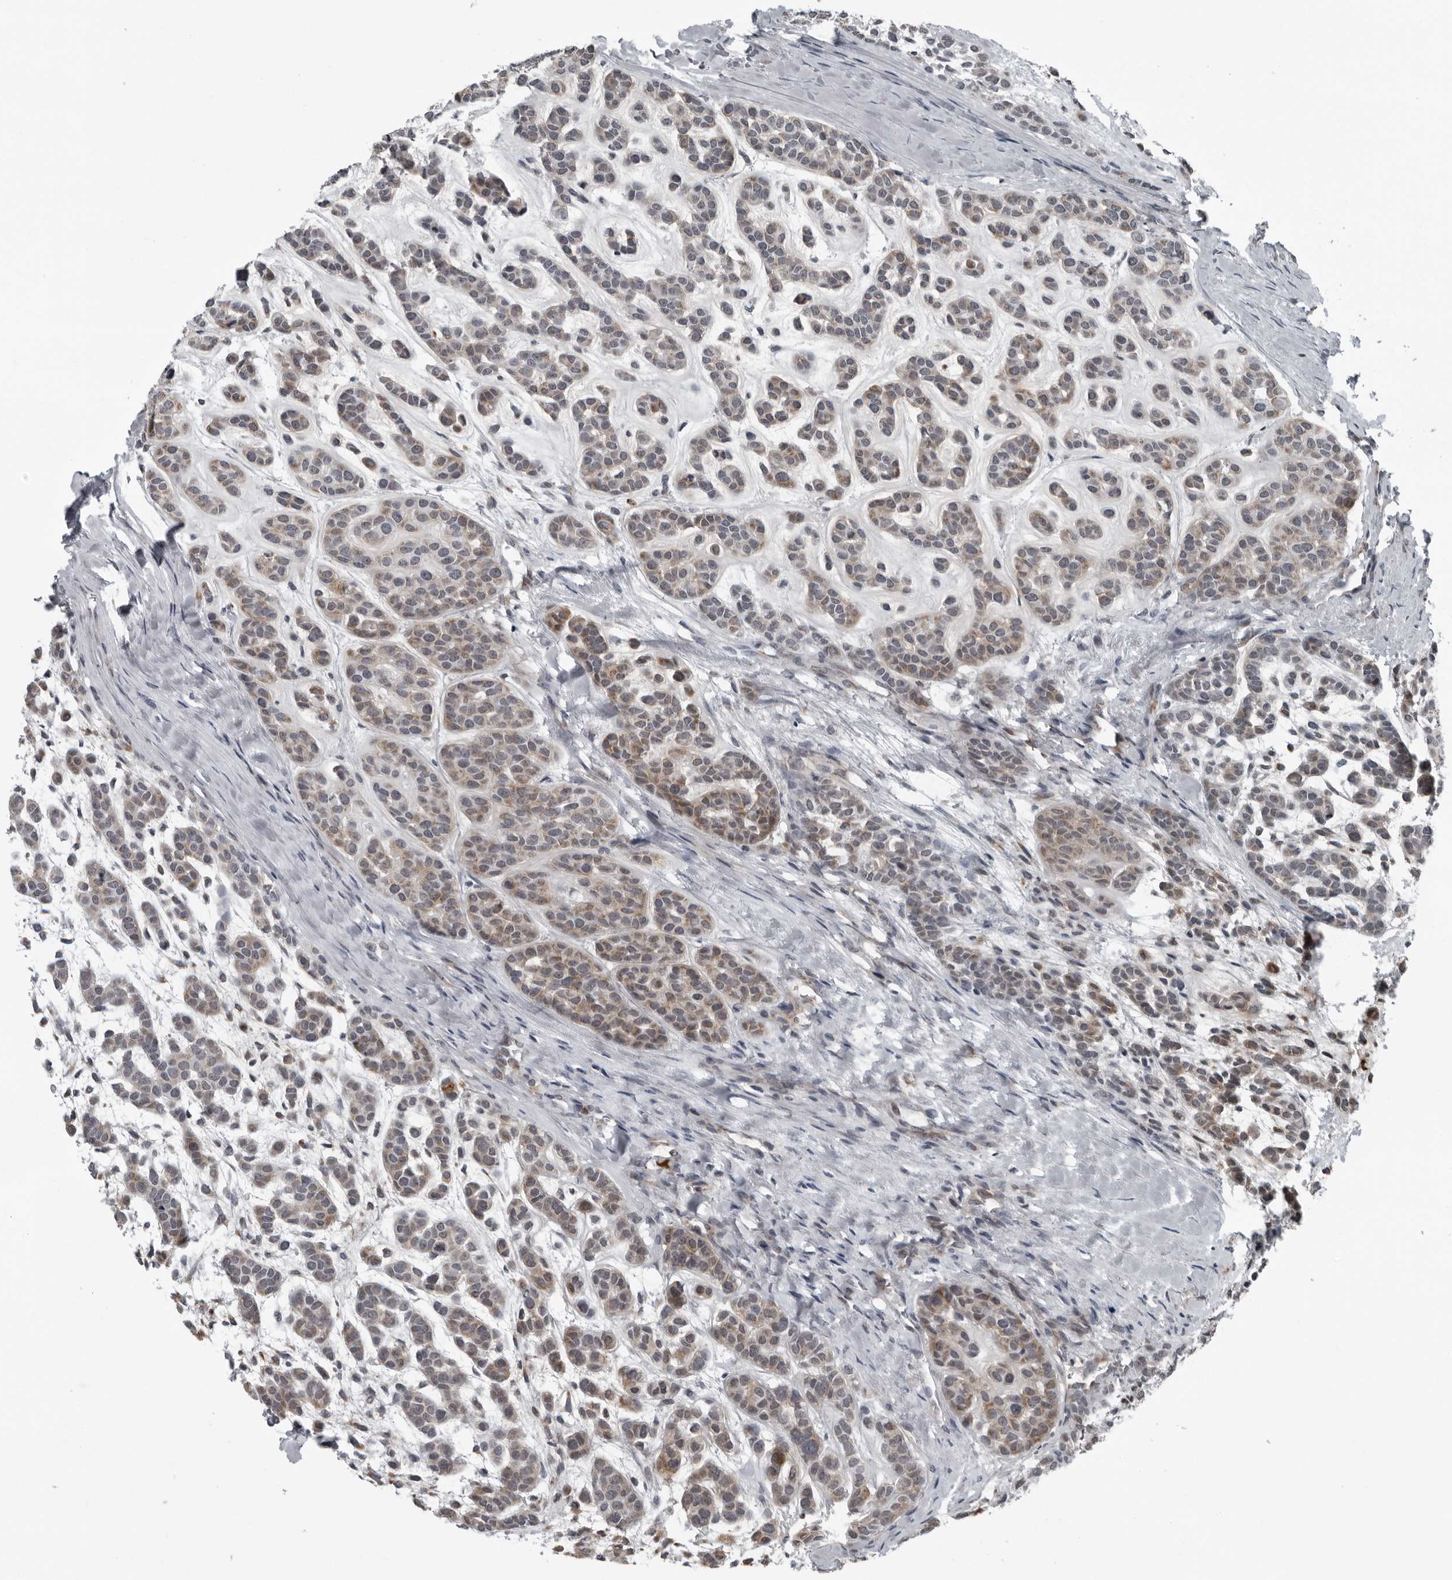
{"staining": {"intensity": "weak", "quantity": ">75%", "location": "cytoplasmic/membranous"}, "tissue": "head and neck cancer", "cell_type": "Tumor cells", "image_type": "cancer", "snomed": [{"axis": "morphology", "description": "Adenocarcinoma, NOS"}, {"axis": "morphology", "description": "Adenoma, NOS"}, {"axis": "topography", "description": "Head-Neck"}], "caption": "The histopathology image demonstrates staining of adenoma (head and neck), revealing weak cytoplasmic/membranous protein expression (brown color) within tumor cells.", "gene": "RTCA", "patient": {"sex": "female", "age": 55}}